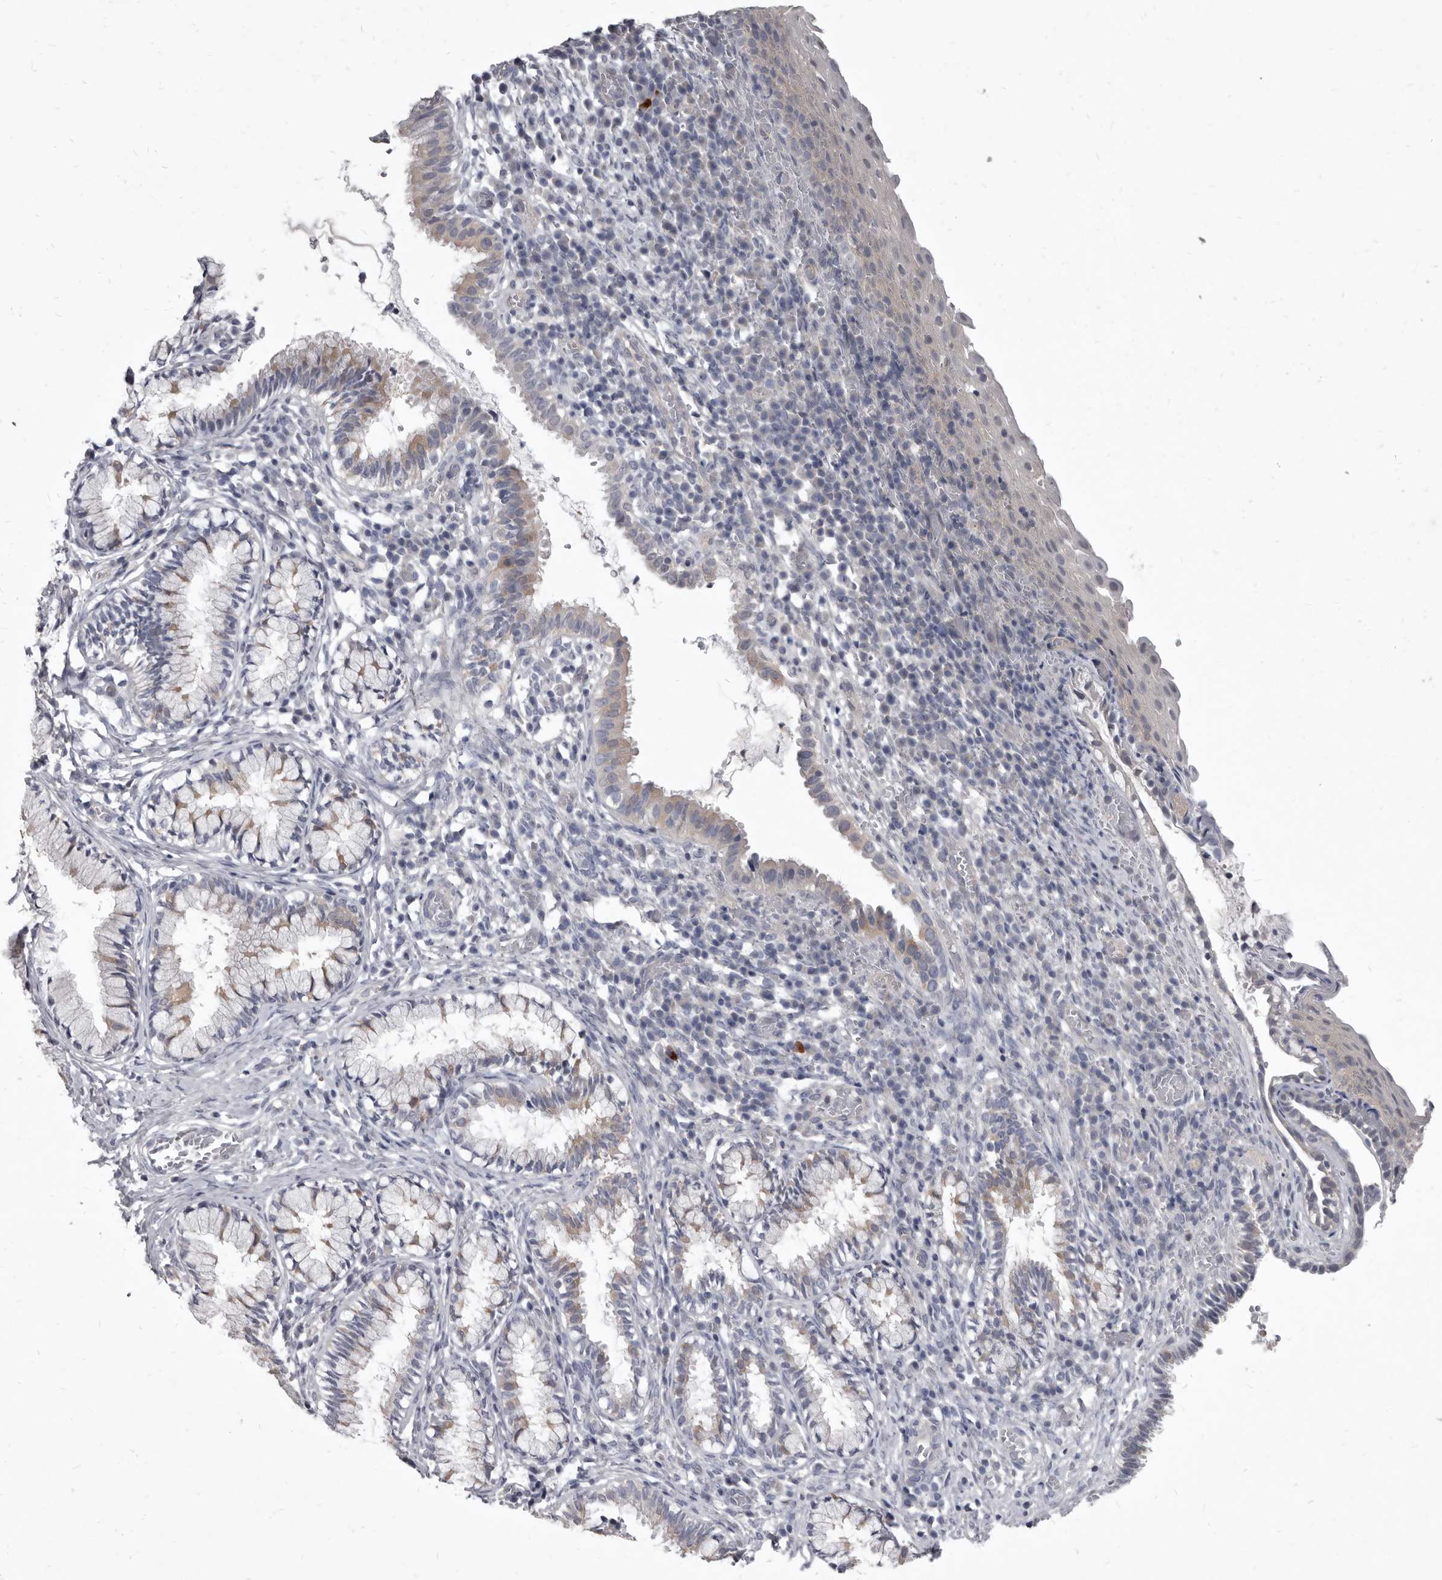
{"staining": {"intensity": "weak", "quantity": "<25%", "location": "cytoplasmic/membranous"}, "tissue": "cervix", "cell_type": "Glandular cells", "image_type": "normal", "snomed": [{"axis": "morphology", "description": "Normal tissue, NOS"}, {"axis": "topography", "description": "Cervix"}], "caption": "The micrograph exhibits no significant staining in glandular cells of cervix.", "gene": "GSK3B", "patient": {"sex": "female", "age": 27}}